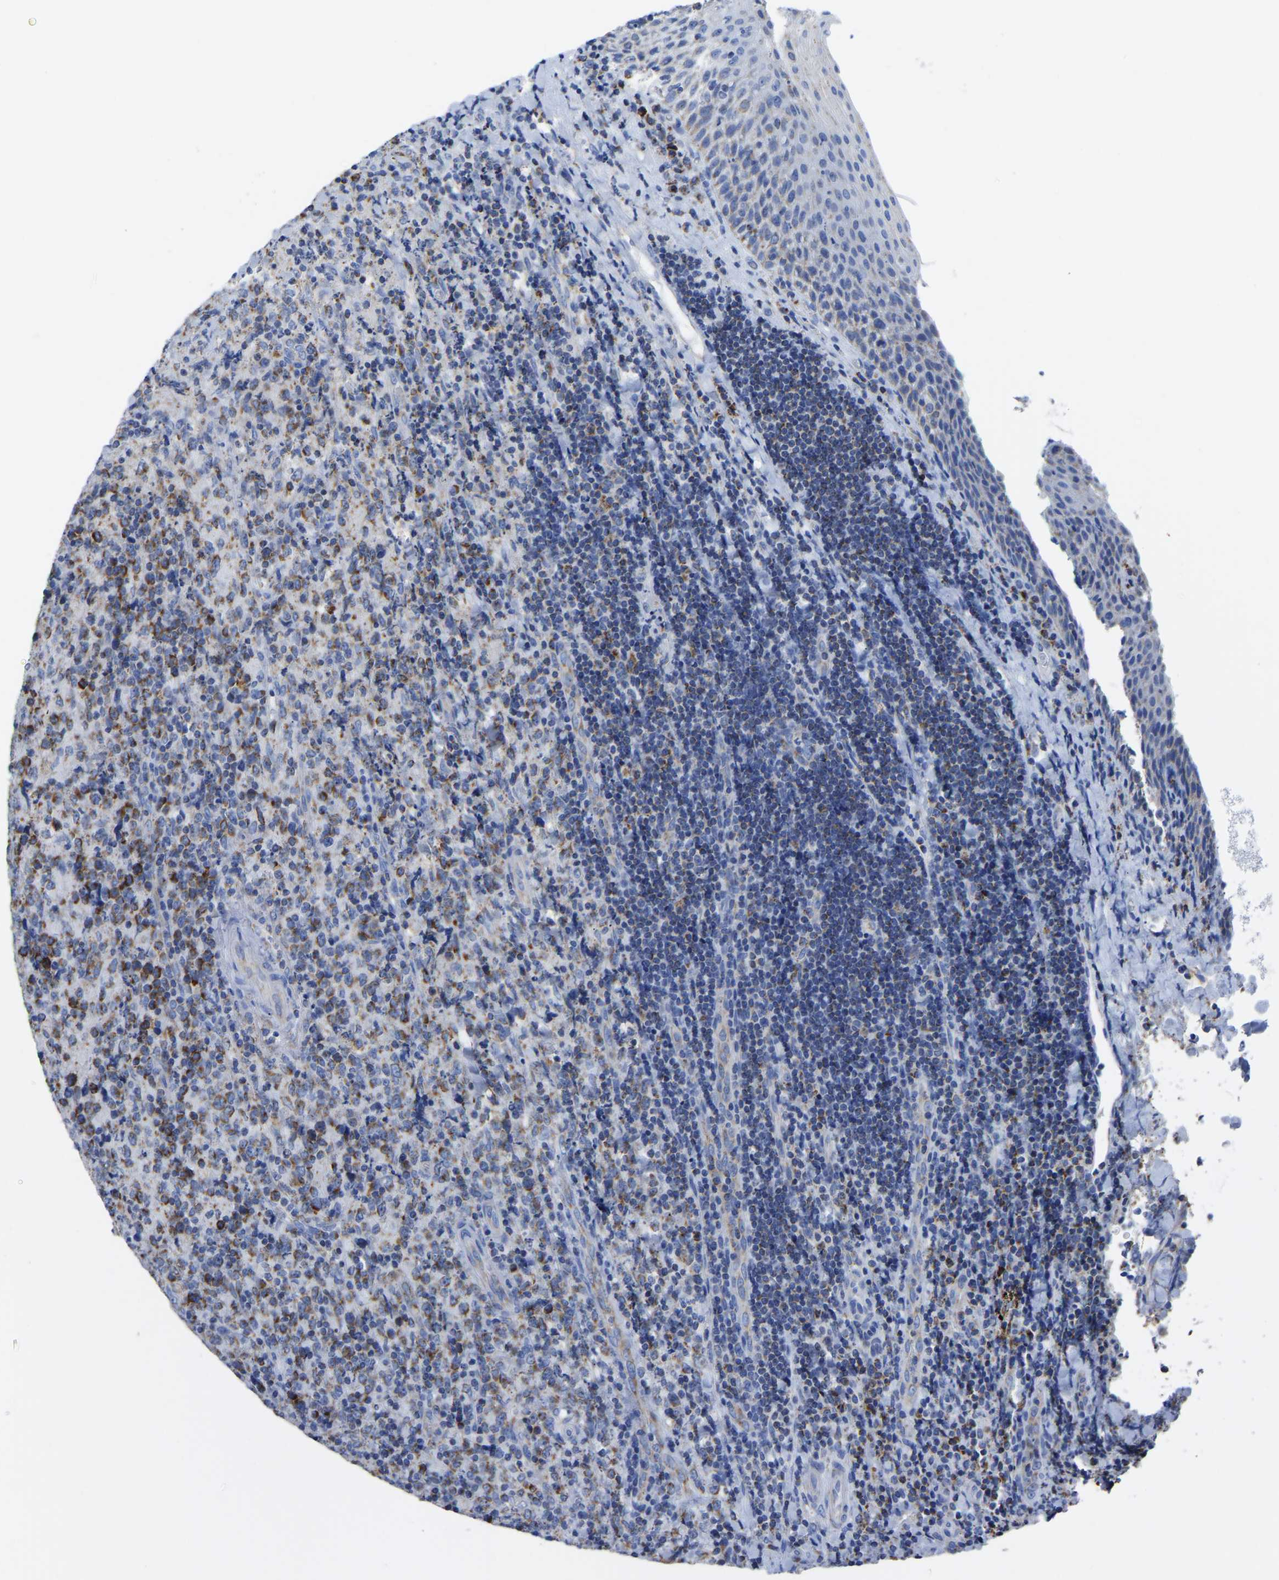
{"staining": {"intensity": "moderate", "quantity": "25%-75%", "location": "cytoplasmic/membranous"}, "tissue": "lymphoma", "cell_type": "Tumor cells", "image_type": "cancer", "snomed": [{"axis": "morphology", "description": "Malignant lymphoma, non-Hodgkin's type, High grade"}, {"axis": "topography", "description": "Tonsil"}], "caption": "A medium amount of moderate cytoplasmic/membranous expression is present in approximately 25%-75% of tumor cells in malignant lymphoma, non-Hodgkin's type (high-grade) tissue.", "gene": "ETFA", "patient": {"sex": "female", "age": 36}}